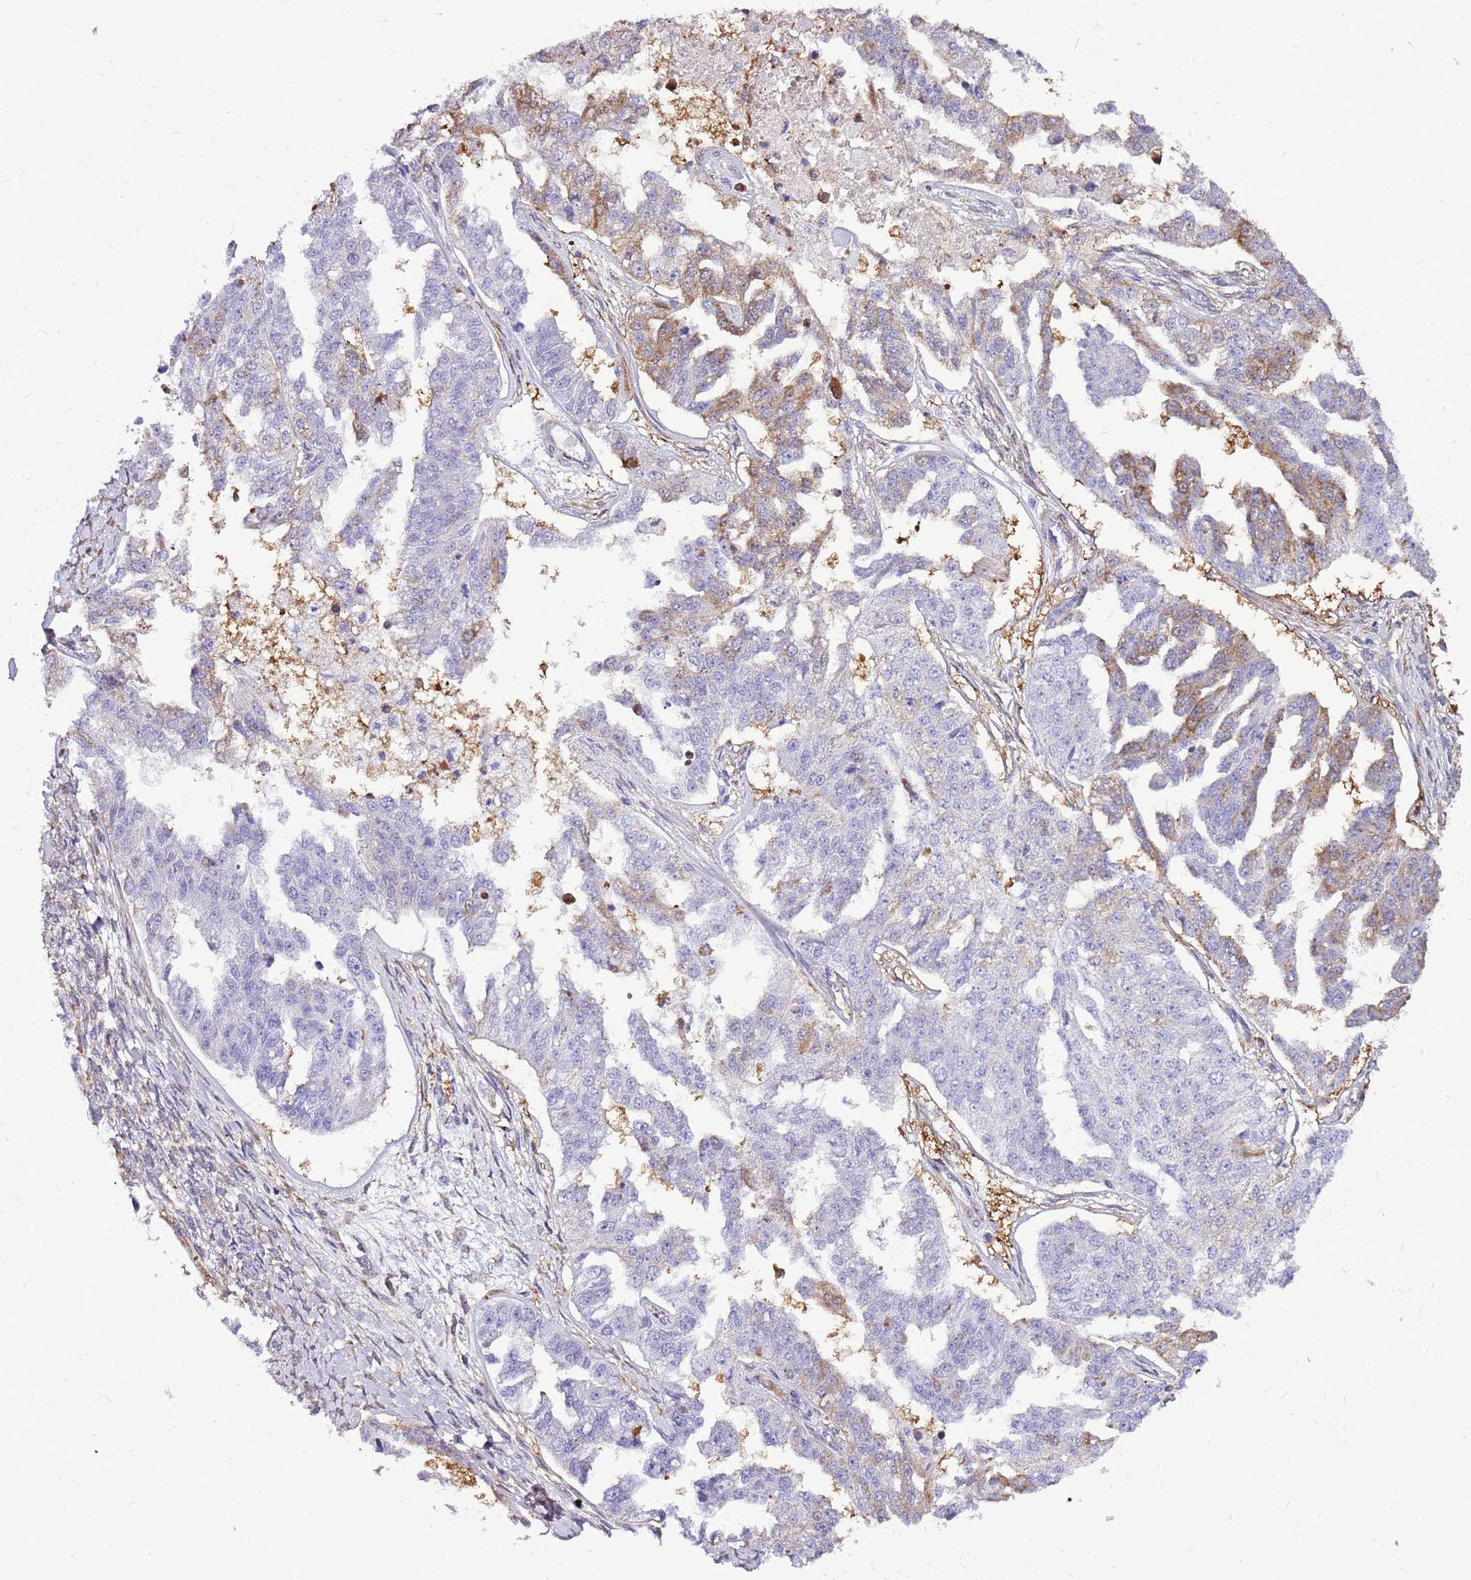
{"staining": {"intensity": "weak", "quantity": "25%-75%", "location": "cytoplasmic/membranous"}, "tissue": "ovarian cancer", "cell_type": "Tumor cells", "image_type": "cancer", "snomed": [{"axis": "morphology", "description": "Cystadenocarcinoma, serous, NOS"}, {"axis": "topography", "description": "Ovary"}], "caption": "This photomicrograph reveals ovarian cancer stained with immunohistochemistry to label a protein in brown. The cytoplasmic/membranous of tumor cells show weak positivity for the protein. Nuclei are counter-stained blue.", "gene": "ATXN2L", "patient": {"sex": "female", "age": 58}}